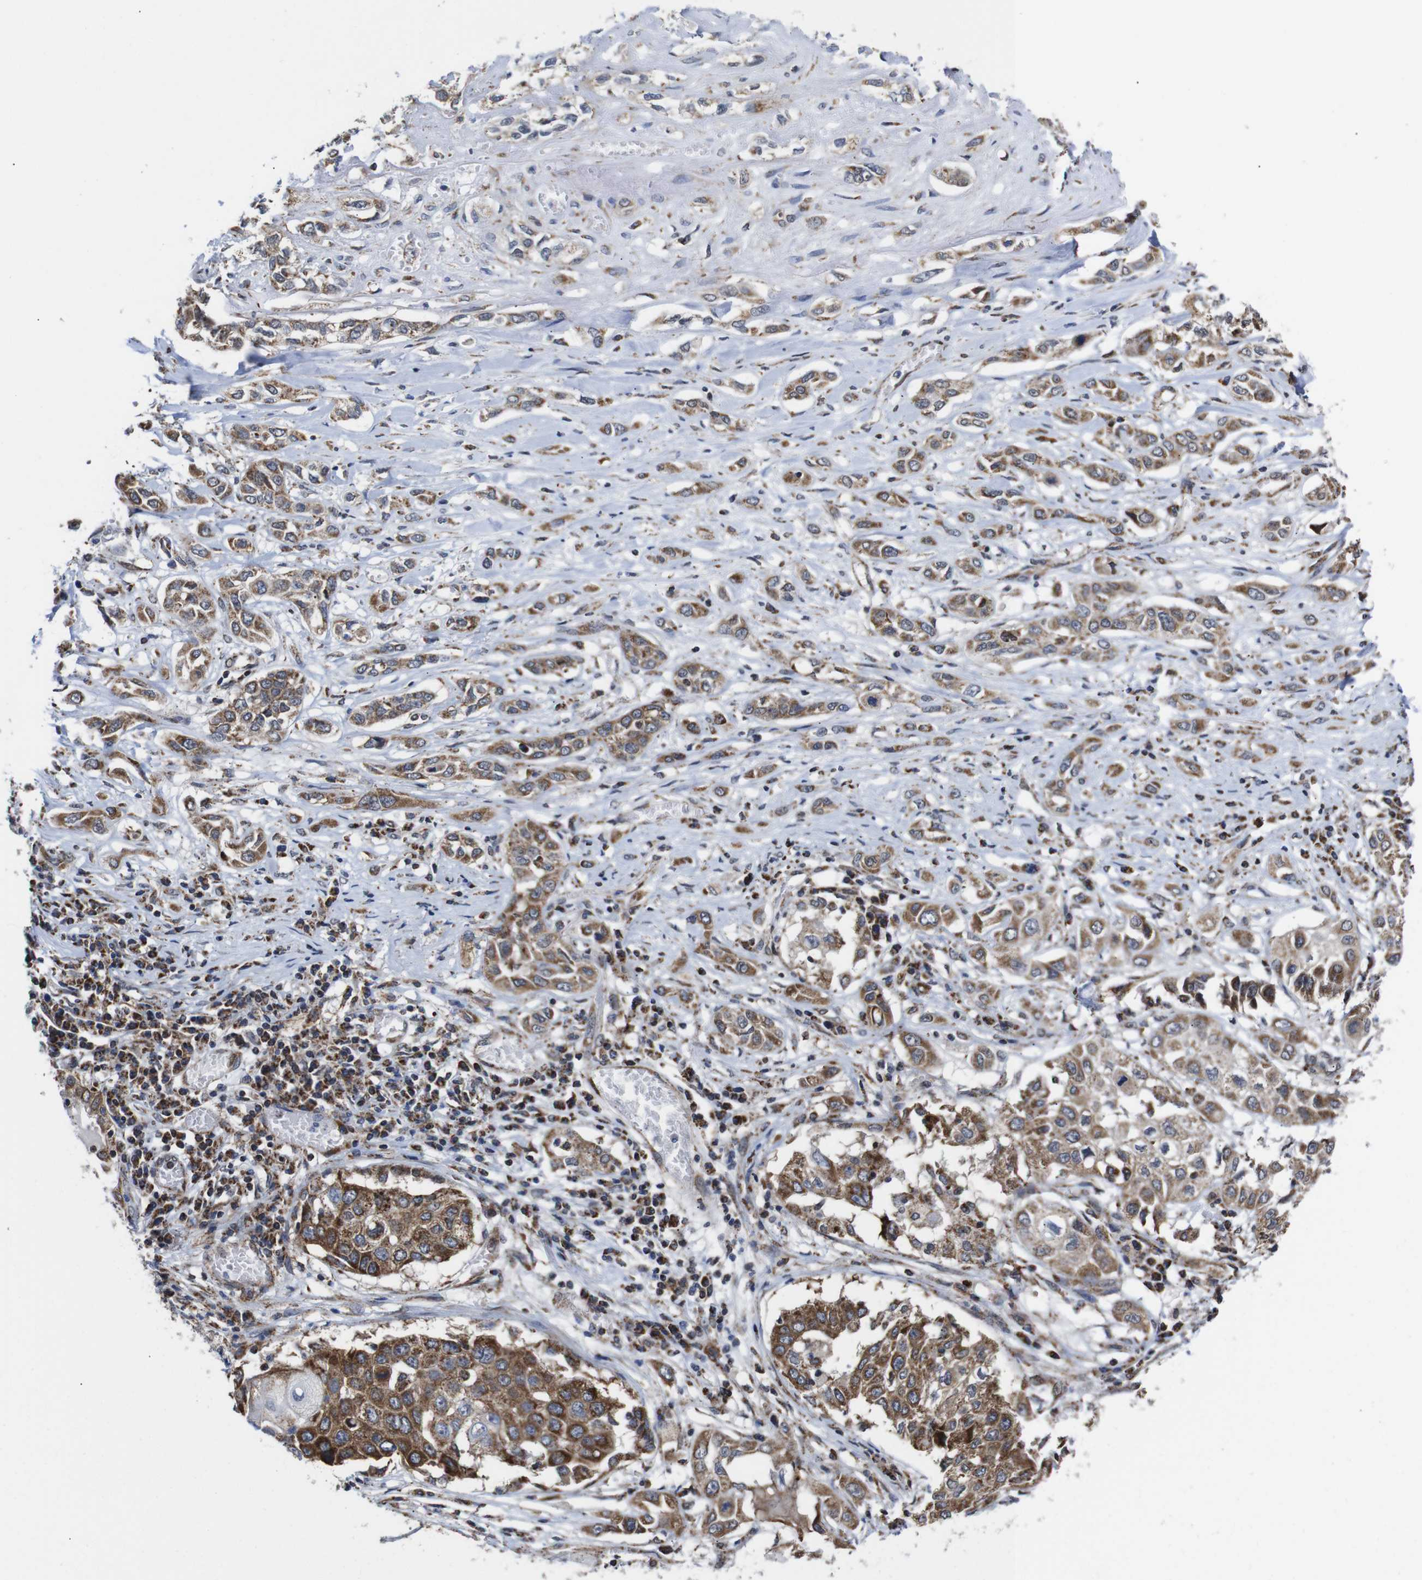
{"staining": {"intensity": "moderate", "quantity": ">75%", "location": "cytoplasmic/membranous"}, "tissue": "lung cancer", "cell_type": "Tumor cells", "image_type": "cancer", "snomed": [{"axis": "morphology", "description": "Squamous cell carcinoma, NOS"}, {"axis": "topography", "description": "Lung"}], "caption": "Immunohistochemistry (IHC) micrograph of human squamous cell carcinoma (lung) stained for a protein (brown), which demonstrates medium levels of moderate cytoplasmic/membranous staining in about >75% of tumor cells.", "gene": "C17orf80", "patient": {"sex": "male", "age": 71}}